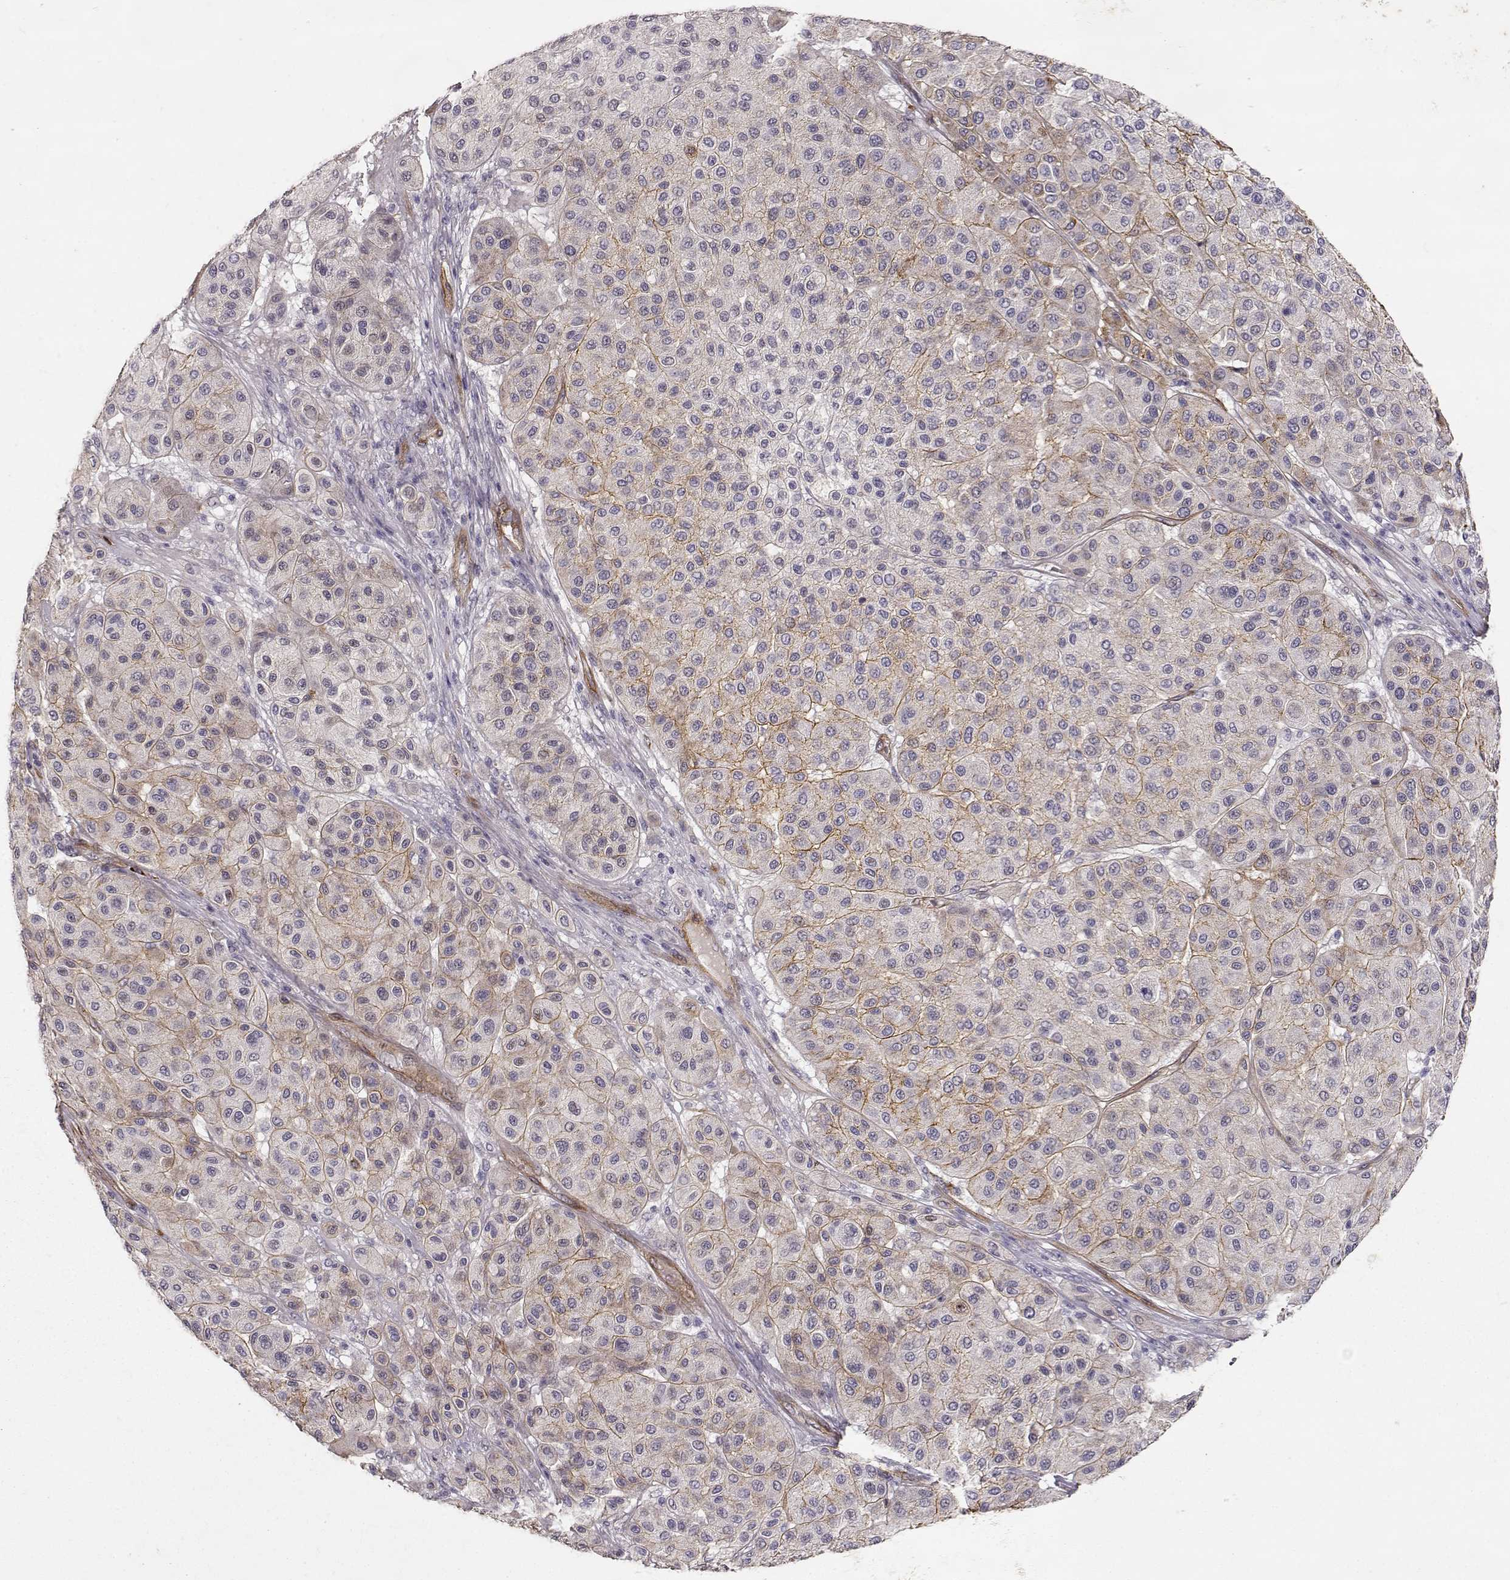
{"staining": {"intensity": "negative", "quantity": "none", "location": "none"}, "tissue": "melanoma", "cell_type": "Tumor cells", "image_type": "cancer", "snomed": [{"axis": "morphology", "description": "Malignant melanoma, Metastatic site"}, {"axis": "topography", "description": "Smooth muscle"}], "caption": "IHC image of melanoma stained for a protein (brown), which reveals no expression in tumor cells.", "gene": "LAMC1", "patient": {"sex": "male", "age": 41}}